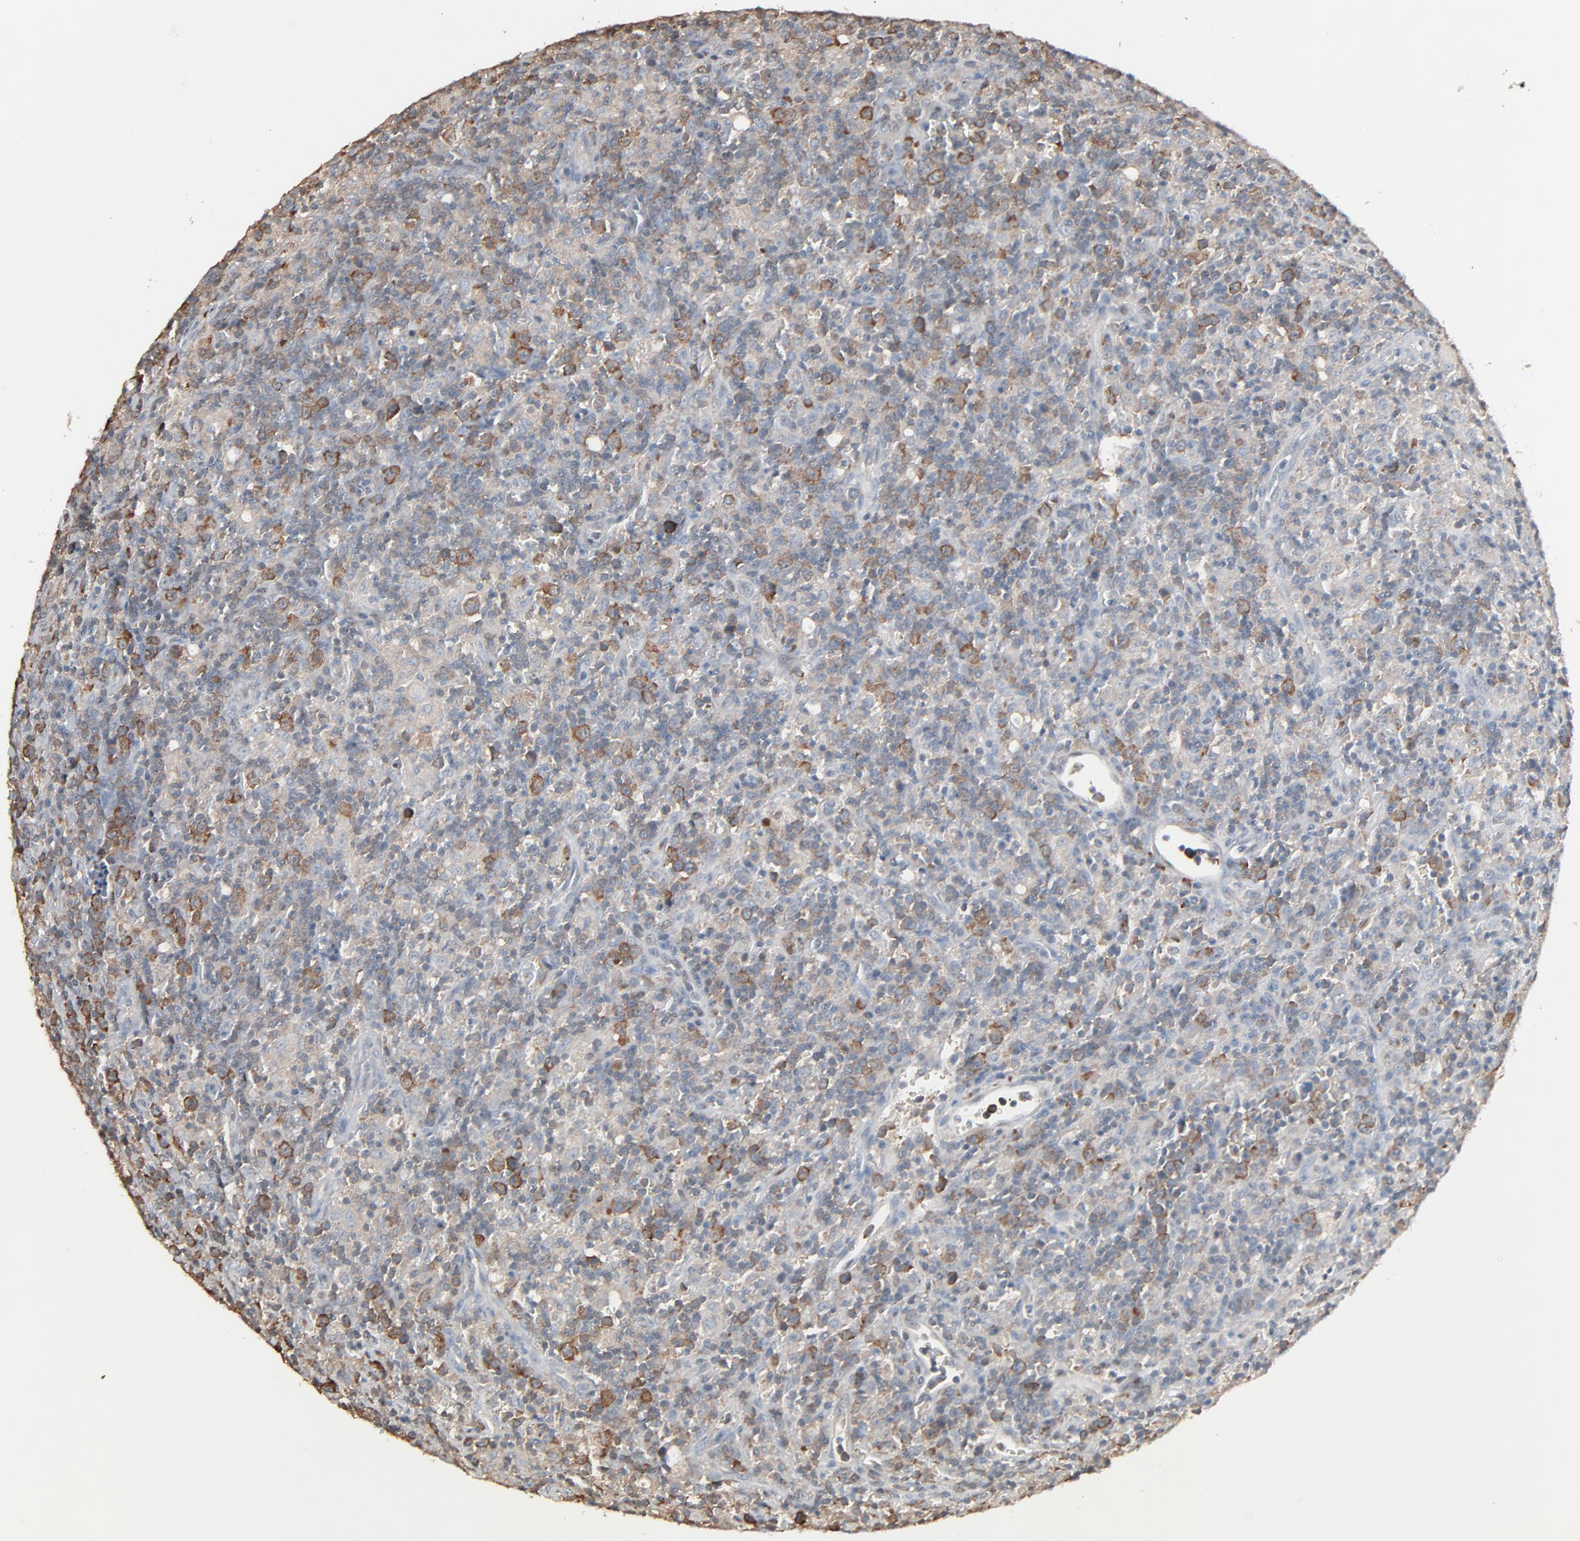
{"staining": {"intensity": "moderate", "quantity": "25%-75%", "location": "cytoplasmic/membranous,nuclear"}, "tissue": "lymphoma", "cell_type": "Tumor cells", "image_type": "cancer", "snomed": [{"axis": "morphology", "description": "Hodgkin's disease, NOS"}, {"axis": "topography", "description": "Lymph node"}], "caption": "The histopathology image displays immunohistochemical staining of Hodgkin's disease. There is moderate cytoplasmic/membranous and nuclear expression is appreciated in about 25%-75% of tumor cells.", "gene": "CCT5", "patient": {"sex": "male", "age": 65}}